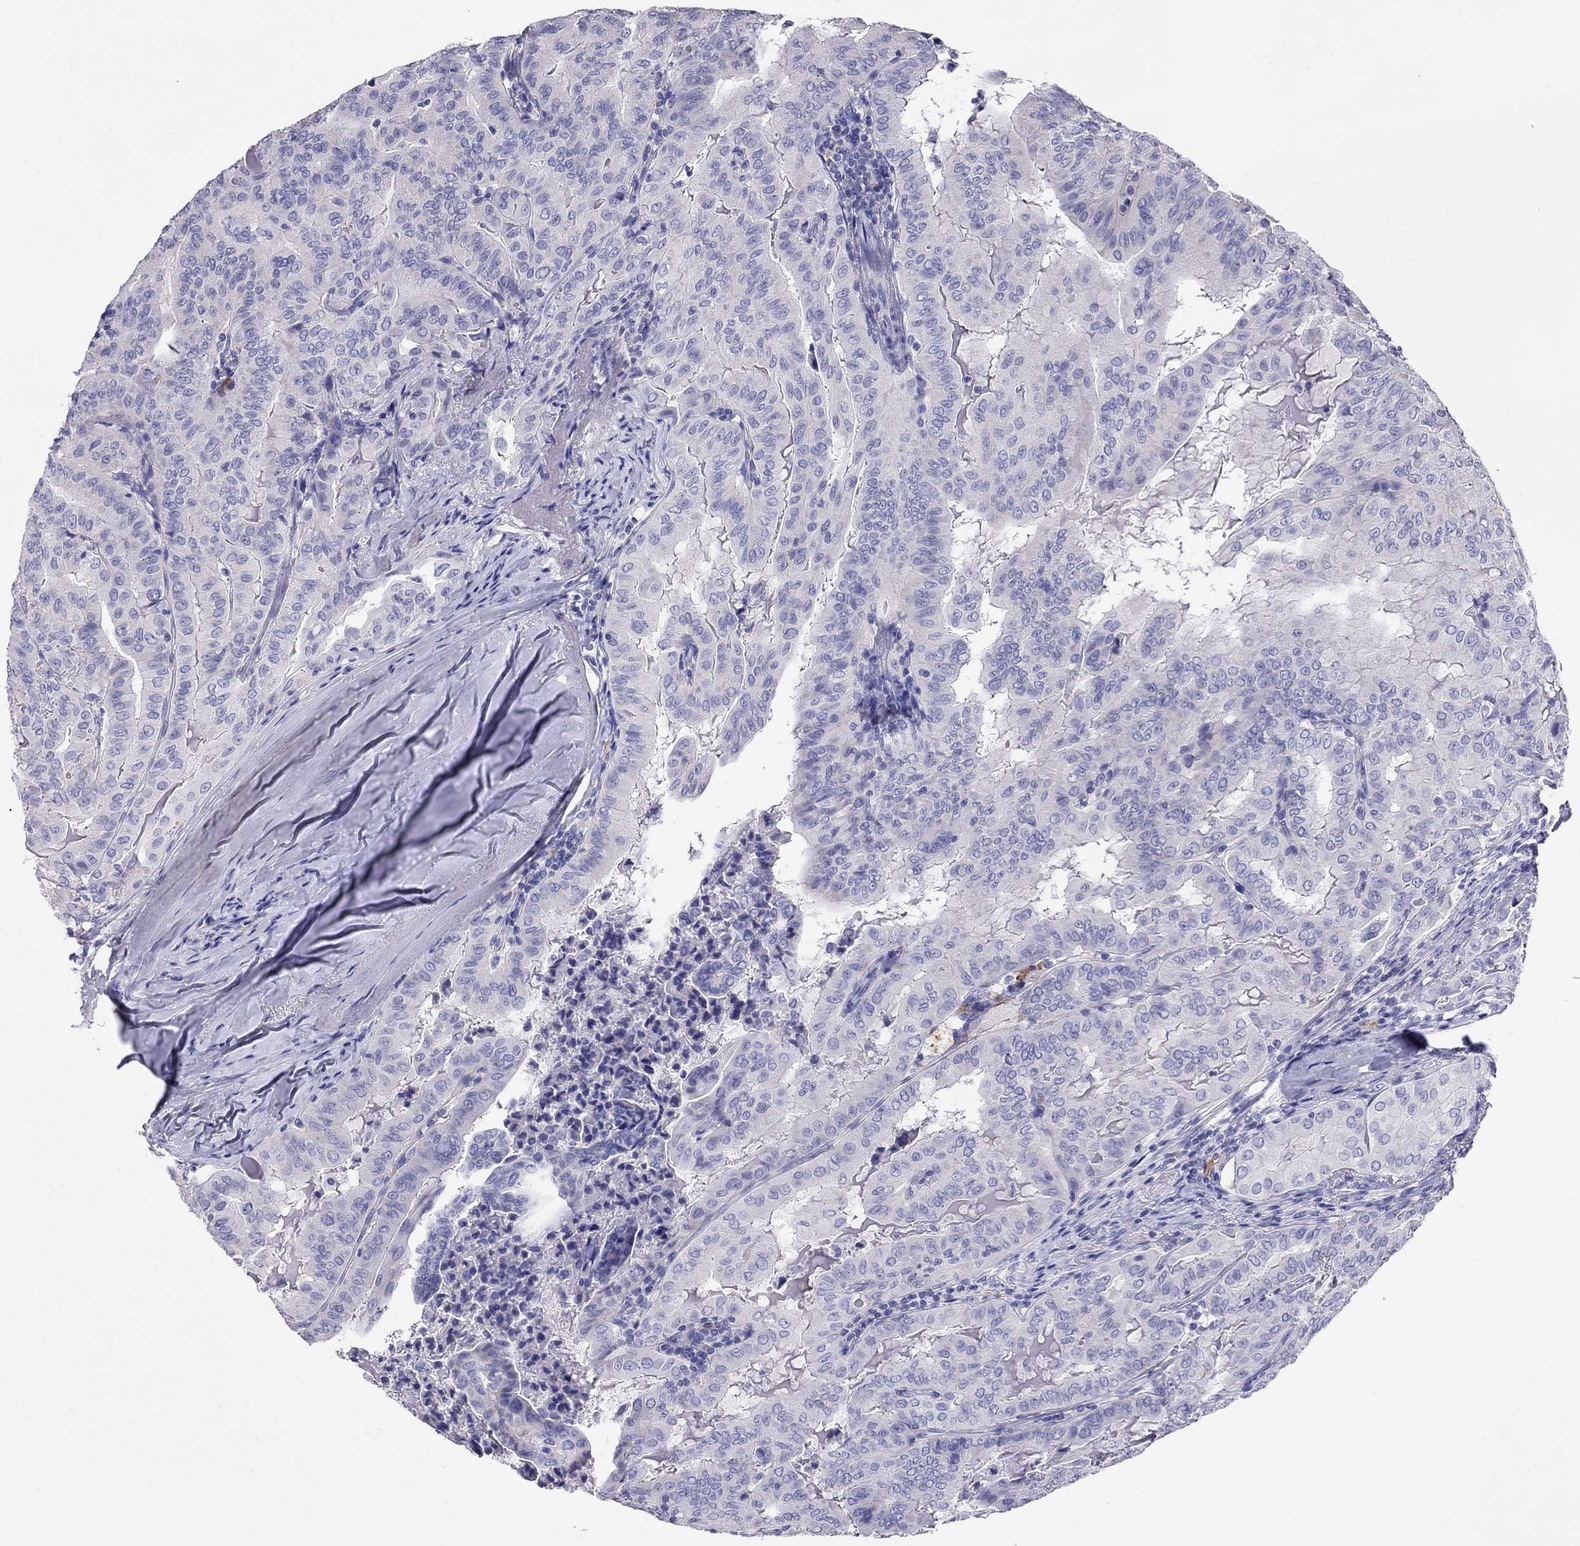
{"staining": {"intensity": "negative", "quantity": "none", "location": "none"}, "tissue": "thyroid cancer", "cell_type": "Tumor cells", "image_type": "cancer", "snomed": [{"axis": "morphology", "description": "Papillary adenocarcinoma, NOS"}, {"axis": "topography", "description": "Thyroid gland"}], "caption": "Immunohistochemistry photomicrograph of thyroid cancer stained for a protein (brown), which demonstrates no staining in tumor cells.", "gene": "CALHM1", "patient": {"sex": "female", "age": 68}}